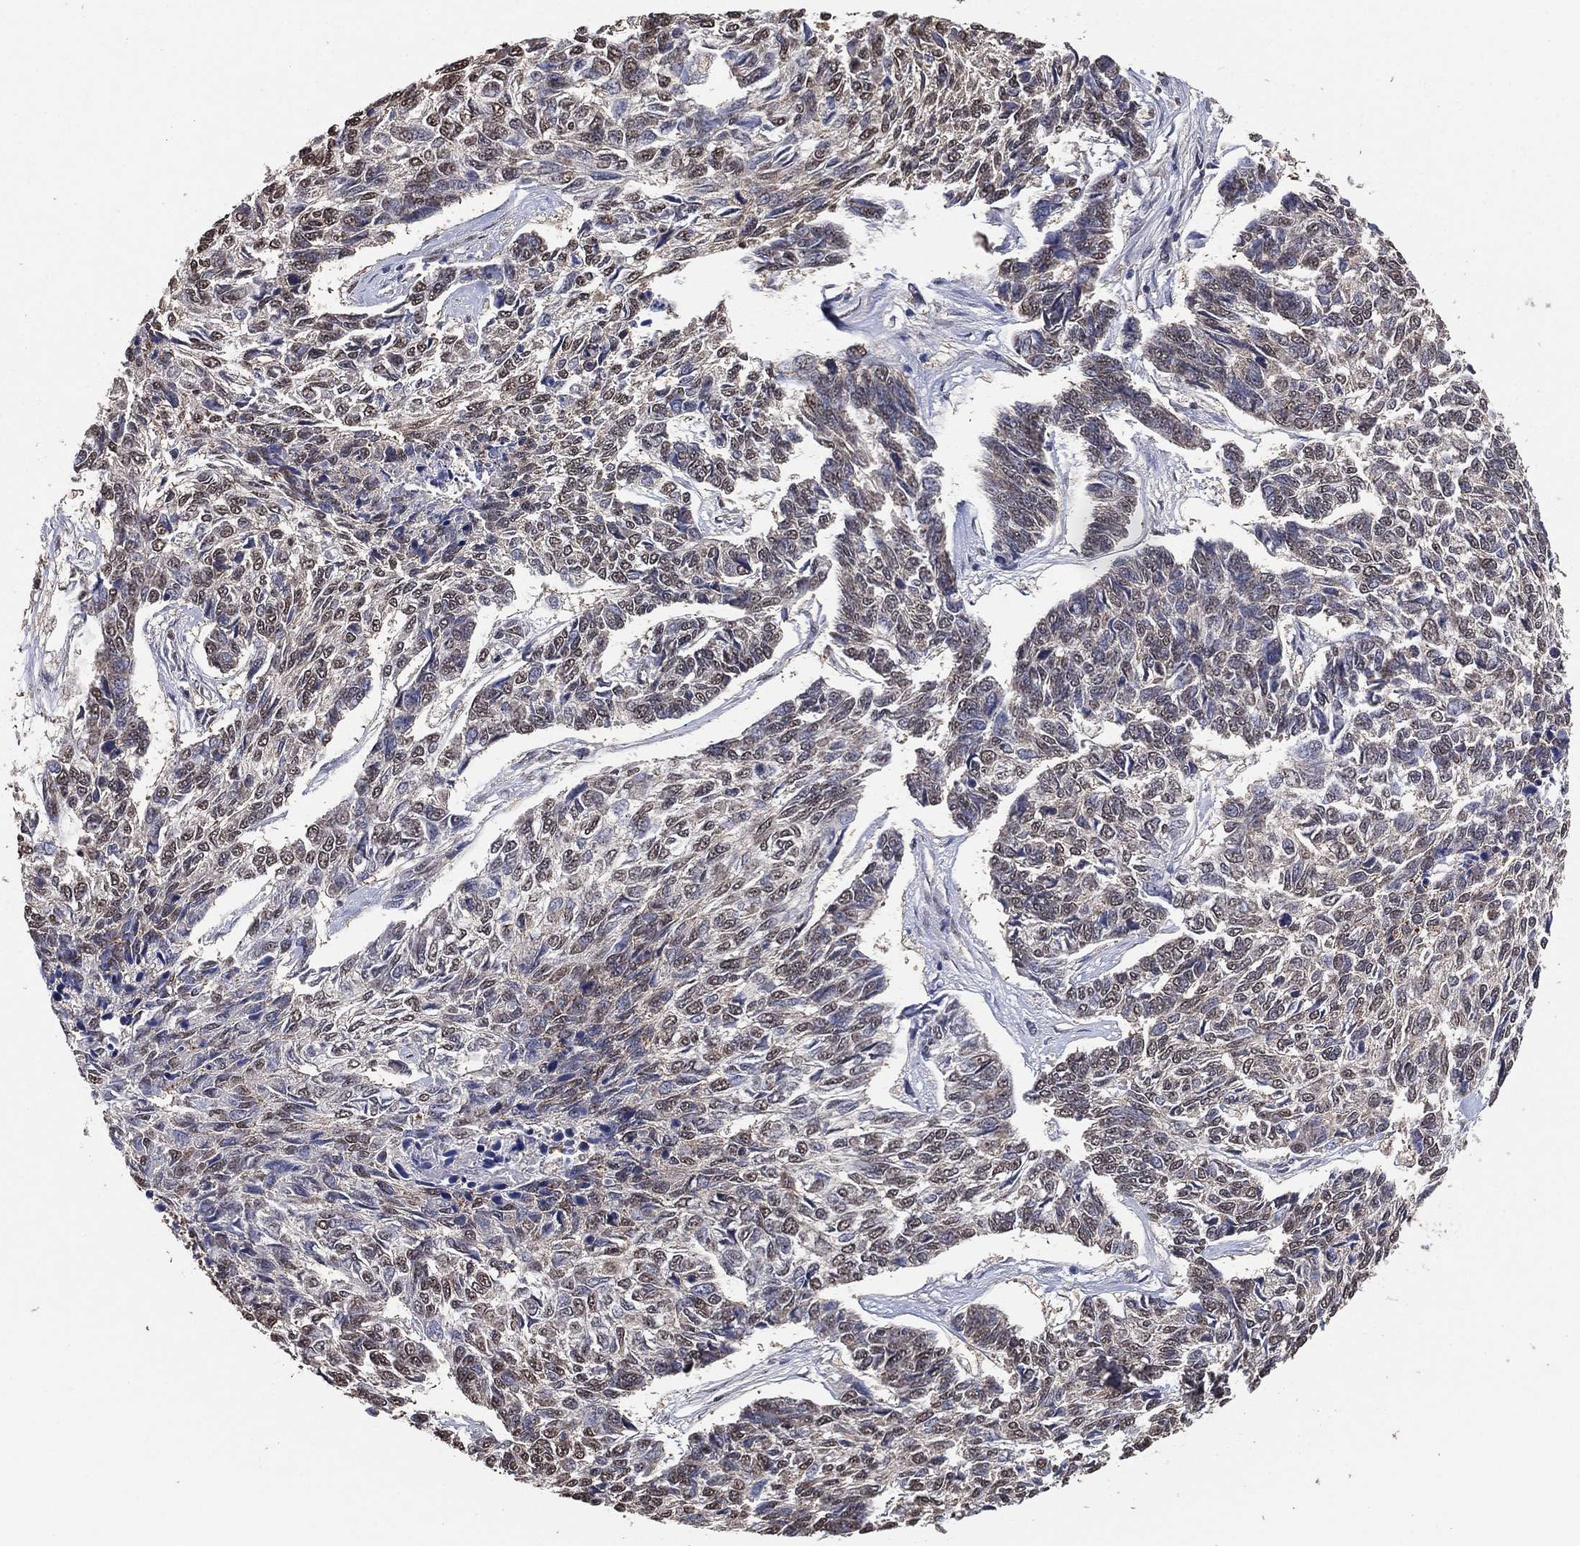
{"staining": {"intensity": "weak", "quantity": "<25%", "location": "nuclear"}, "tissue": "skin cancer", "cell_type": "Tumor cells", "image_type": "cancer", "snomed": [{"axis": "morphology", "description": "Basal cell carcinoma"}, {"axis": "topography", "description": "Skin"}], "caption": "This is an IHC histopathology image of human skin basal cell carcinoma. There is no expression in tumor cells.", "gene": "ALDH7A1", "patient": {"sex": "female", "age": 65}}